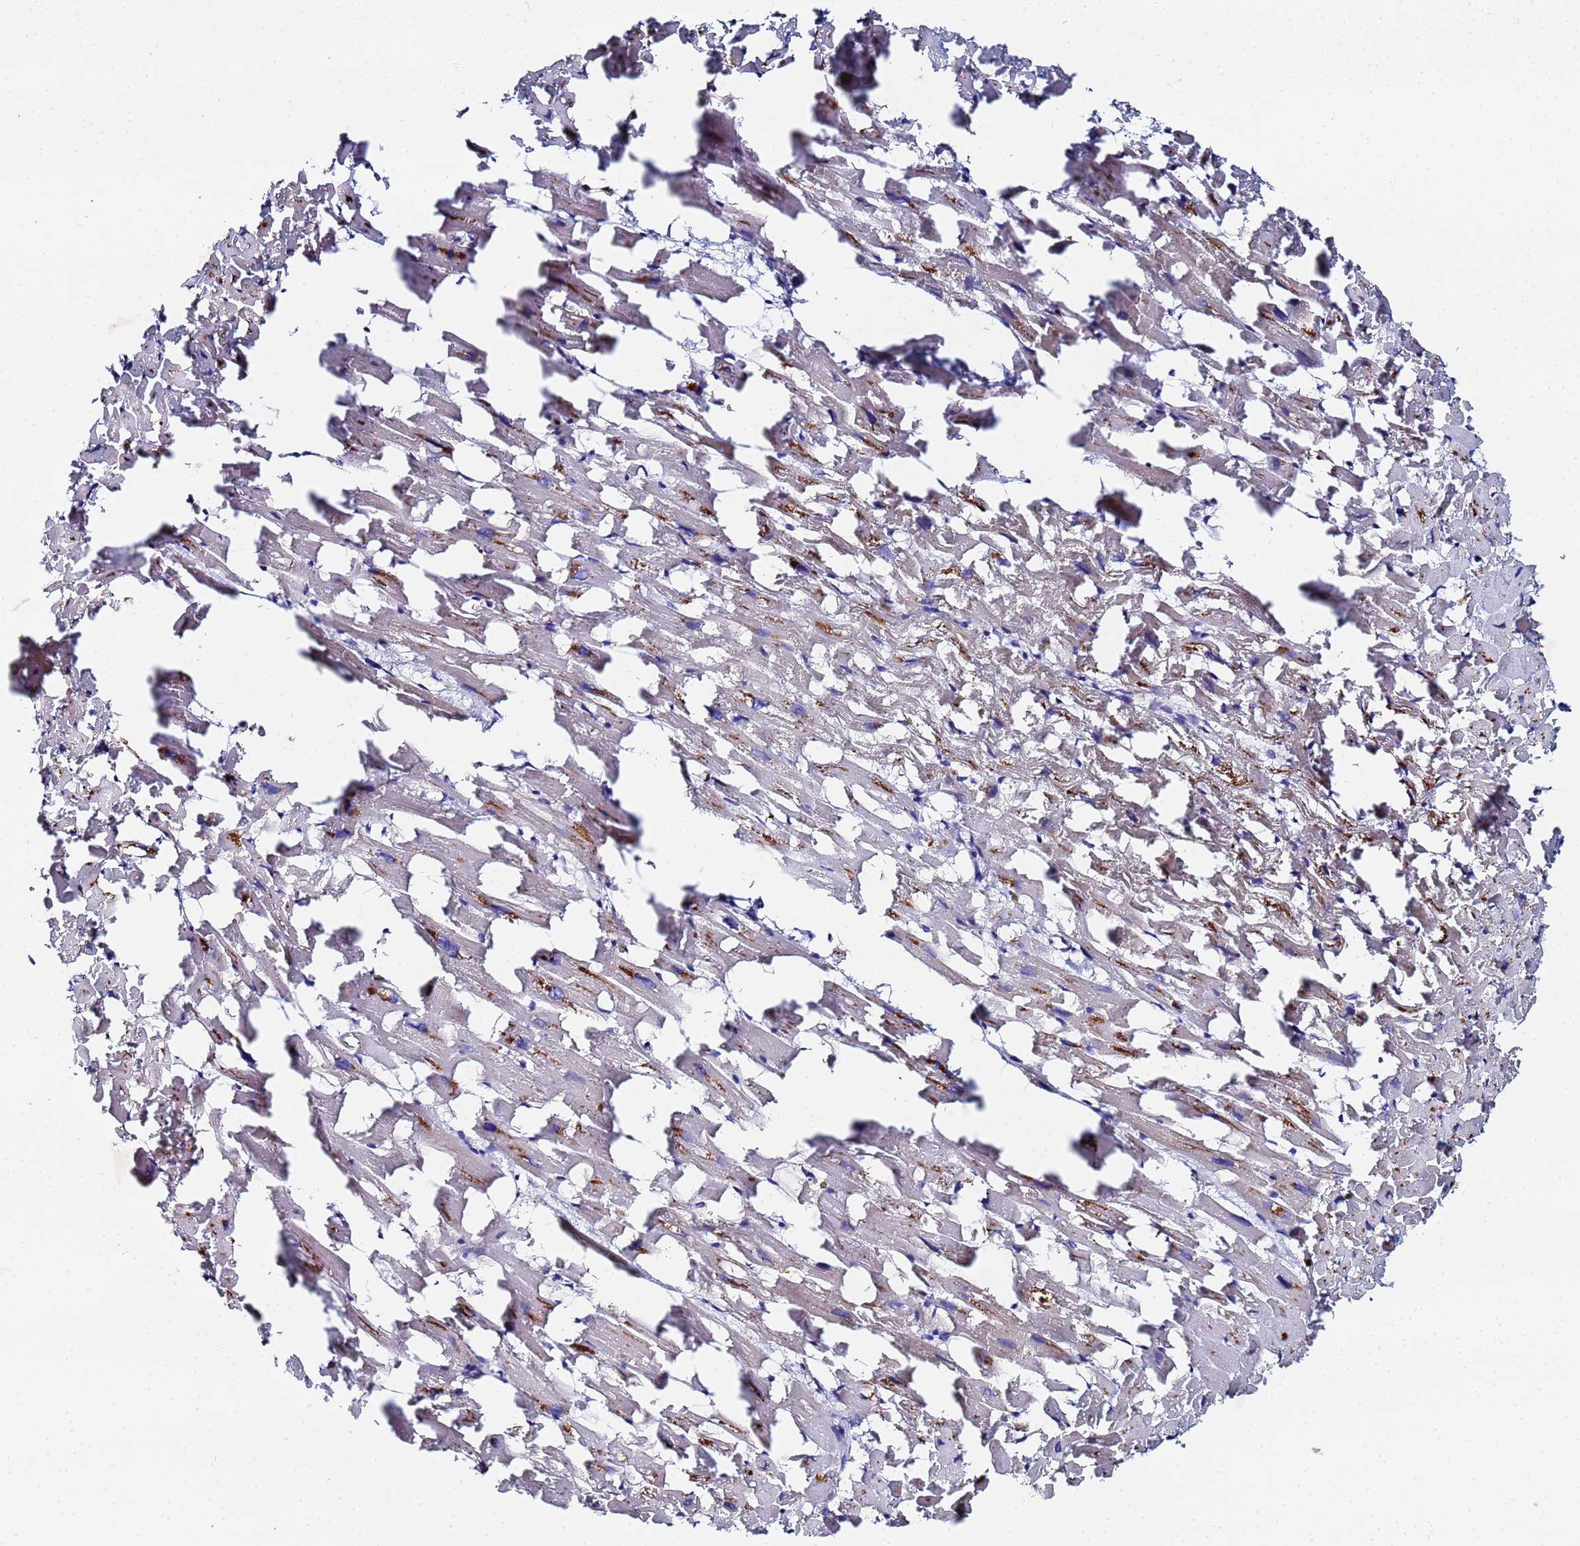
{"staining": {"intensity": "negative", "quantity": "none", "location": "none"}, "tissue": "heart muscle", "cell_type": "Cardiomyocytes", "image_type": "normal", "snomed": [{"axis": "morphology", "description": "Normal tissue, NOS"}, {"axis": "topography", "description": "Heart"}], "caption": "Immunohistochemical staining of unremarkable heart muscle demonstrates no significant staining in cardiomyocytes. (DAB immunohistochemistry (IHC) visualized using brightfield microscopy, high magnification).", "gene": "FAHD2A", "patient": {"sex": "female", "age": 64}}